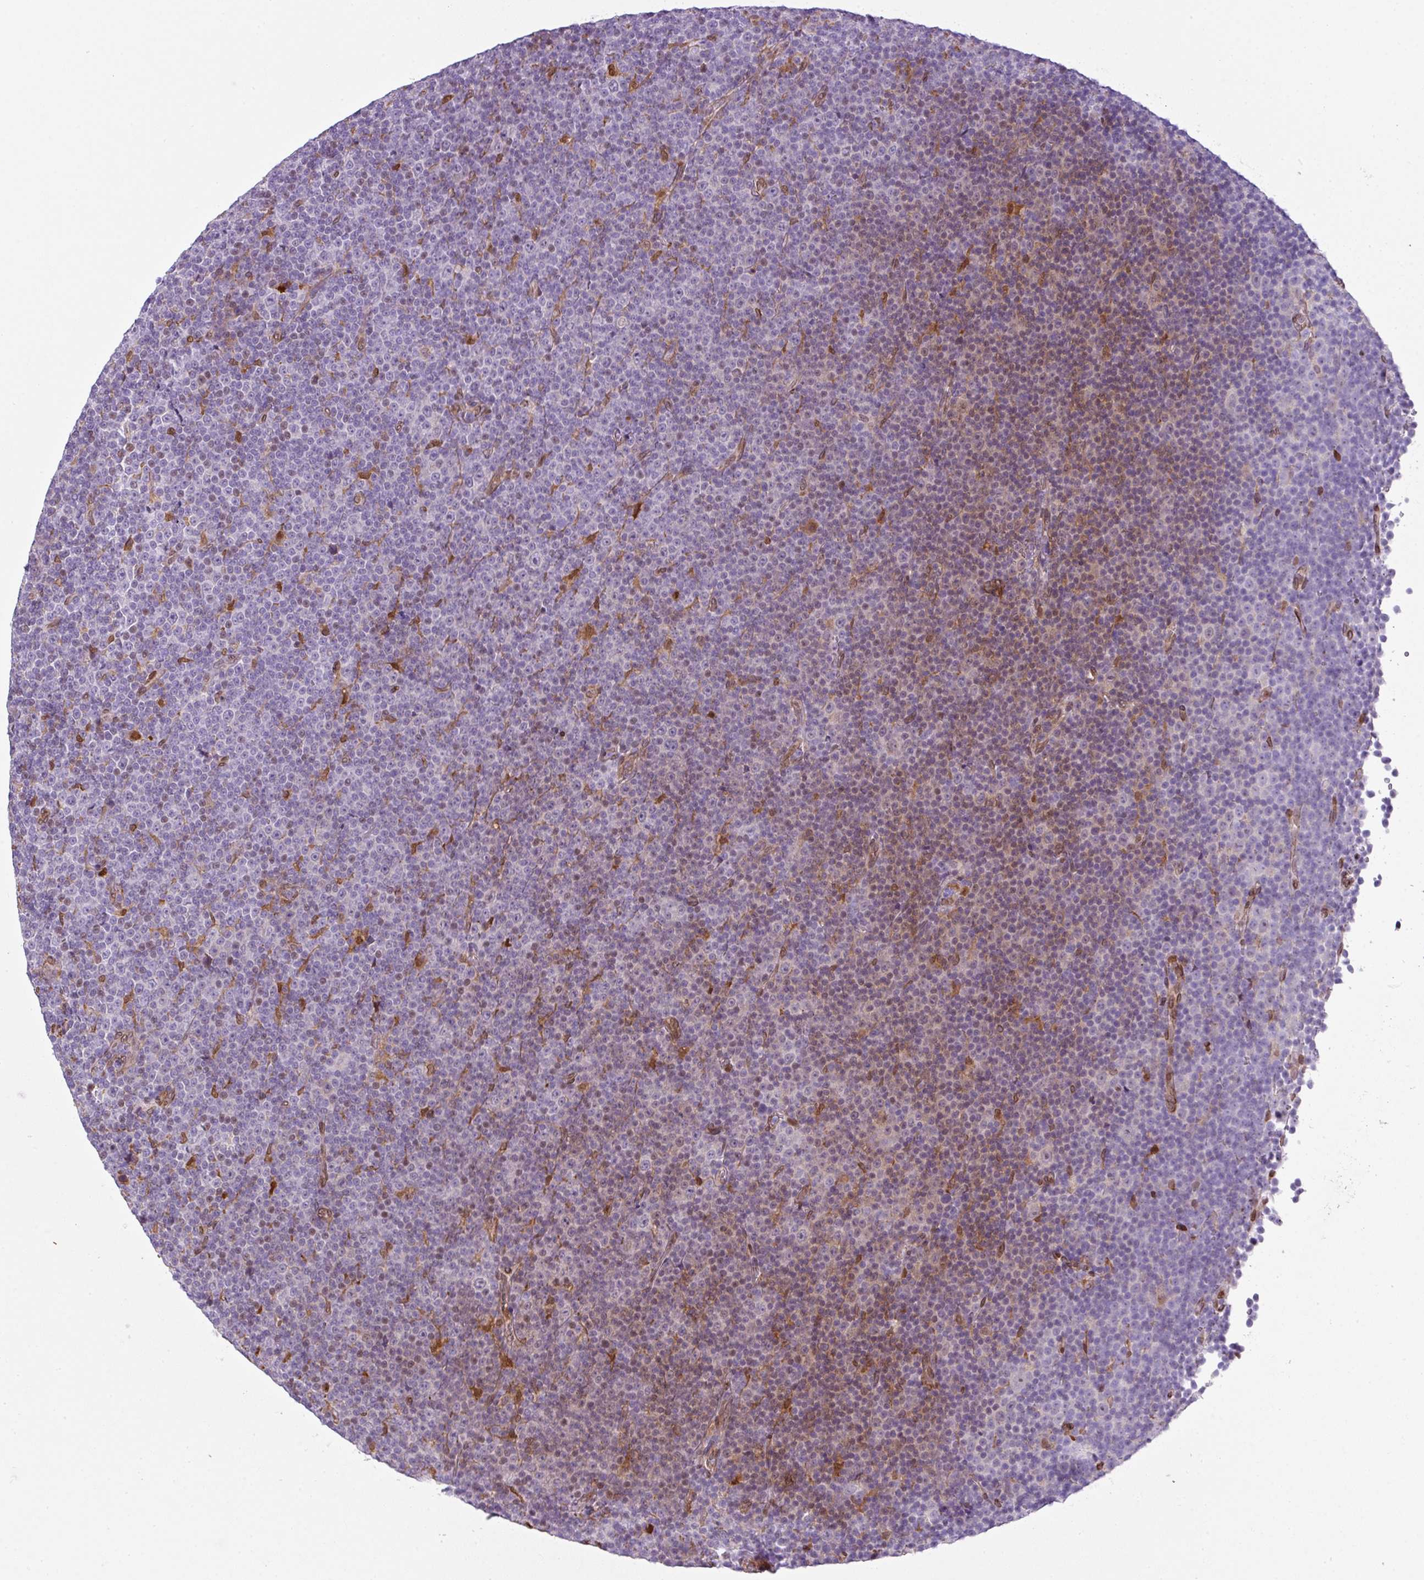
{"staining": {"intensity": "weak", "quantity": "<25%", "location": "cytoplasmic/membranous,nuclear"}, "tissue": "lymphoma", "cell_type": "Tumor cells", "image_type": "cancer", "snomed": [{"axis": "morphology", "description": "Malignant lymphoma, non-Hodgkin's type, Low grade"}, {"axis": "topography", "description": "Lymph node"}], "caption": "Low-grade malignant lymphoma, non-Hodgkin's type was stained to show a protein in brown. There is no significant positivity in tumor cells.", "gene": "PLK1", "patient": {"sex": "female", "age": 67}}